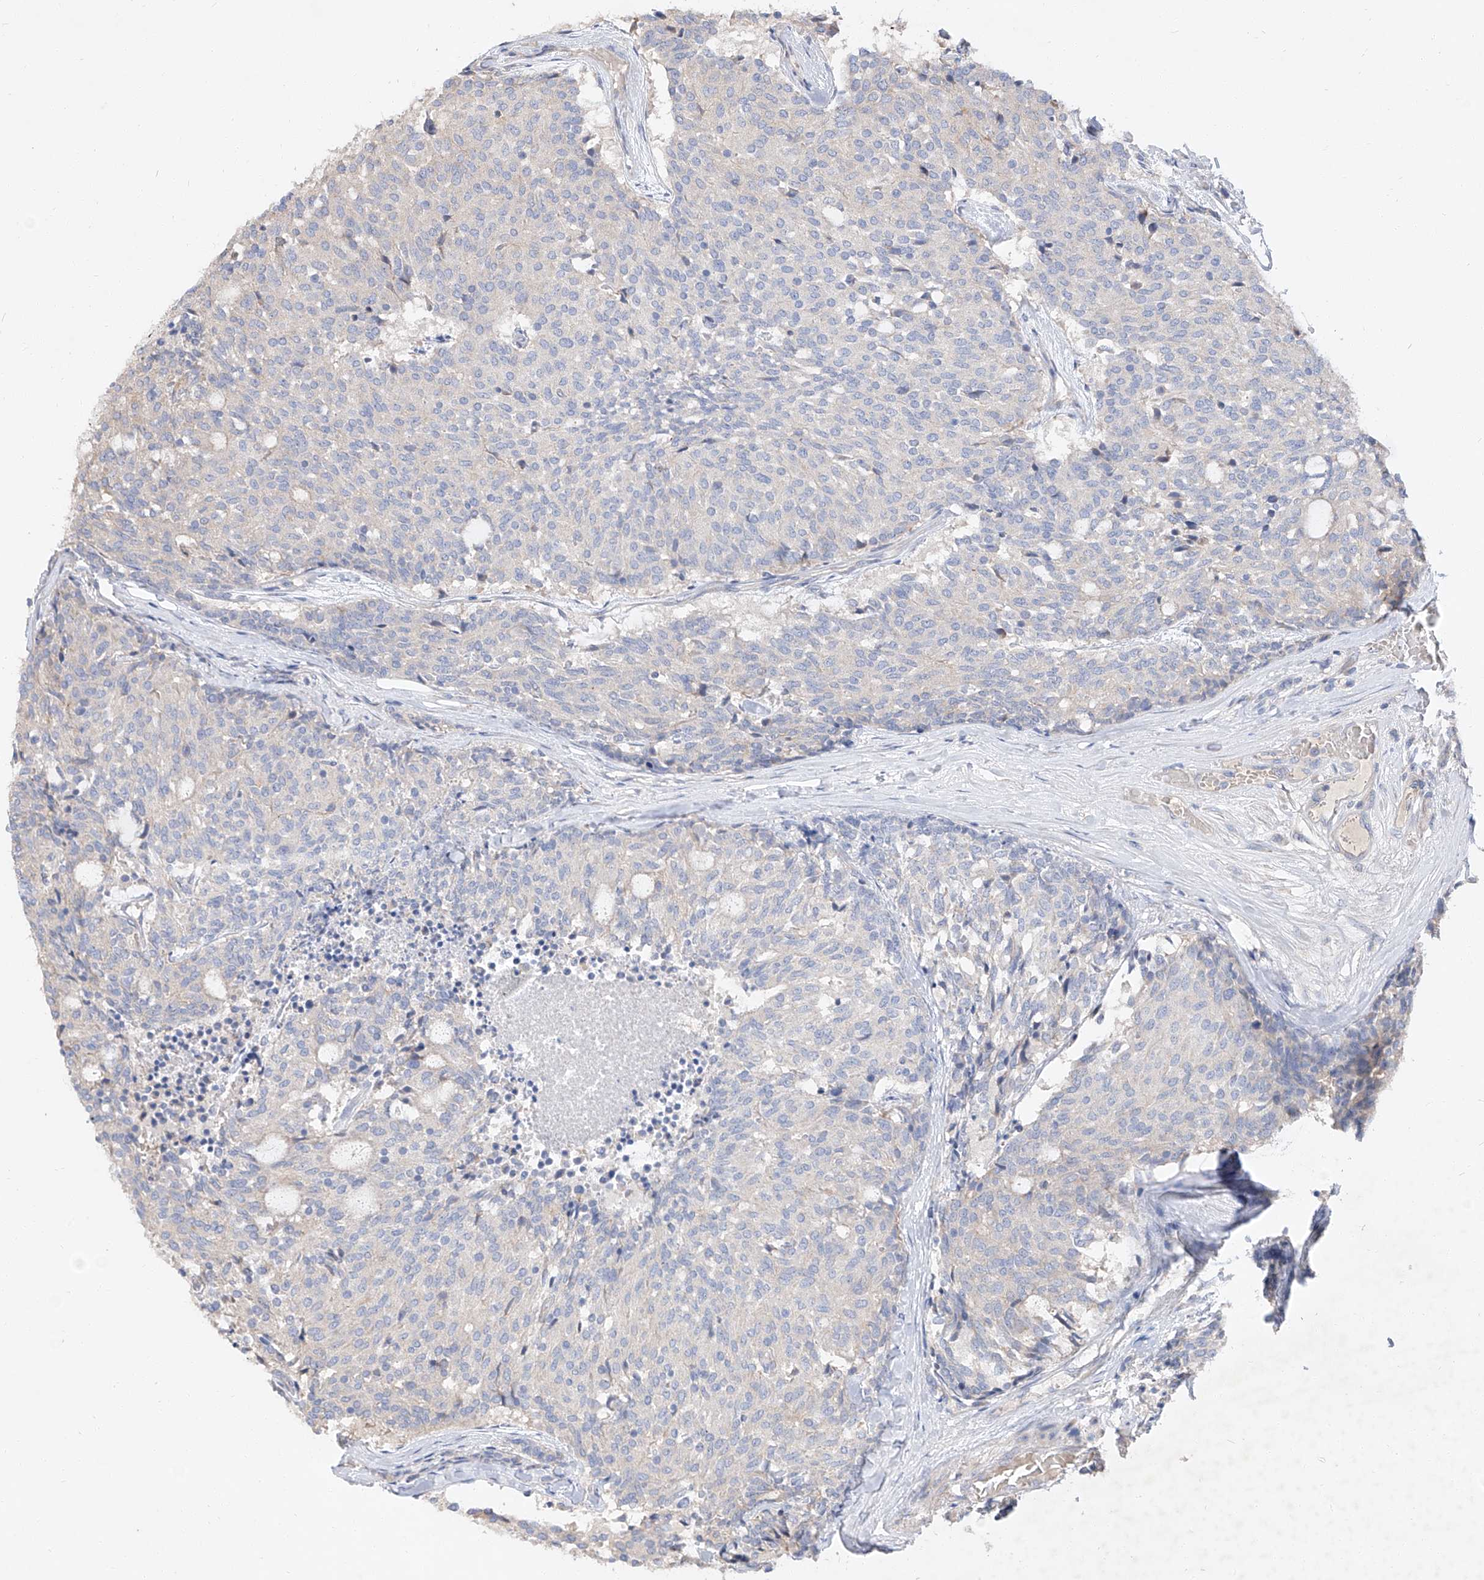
{"staining": {"intensity": "negative", "quantity": "none", "location": "none"}, "tissue": "carcinoid", "cell_type": "Tumor cells", "image_type": "cancer", "snomed": [{"axis": "morphology", "description": "Carcinoid, malignant, NOS"}, {"axis": "topography", "description": "Pancreas"}], "caption": "Immunohistochemistry (IHC) image of carcinoid stained for a protein (brown), which reveals no staining in tumor cells.", "gene": "DIRAS3", "patient": {"sex": "female", "age": 54}}